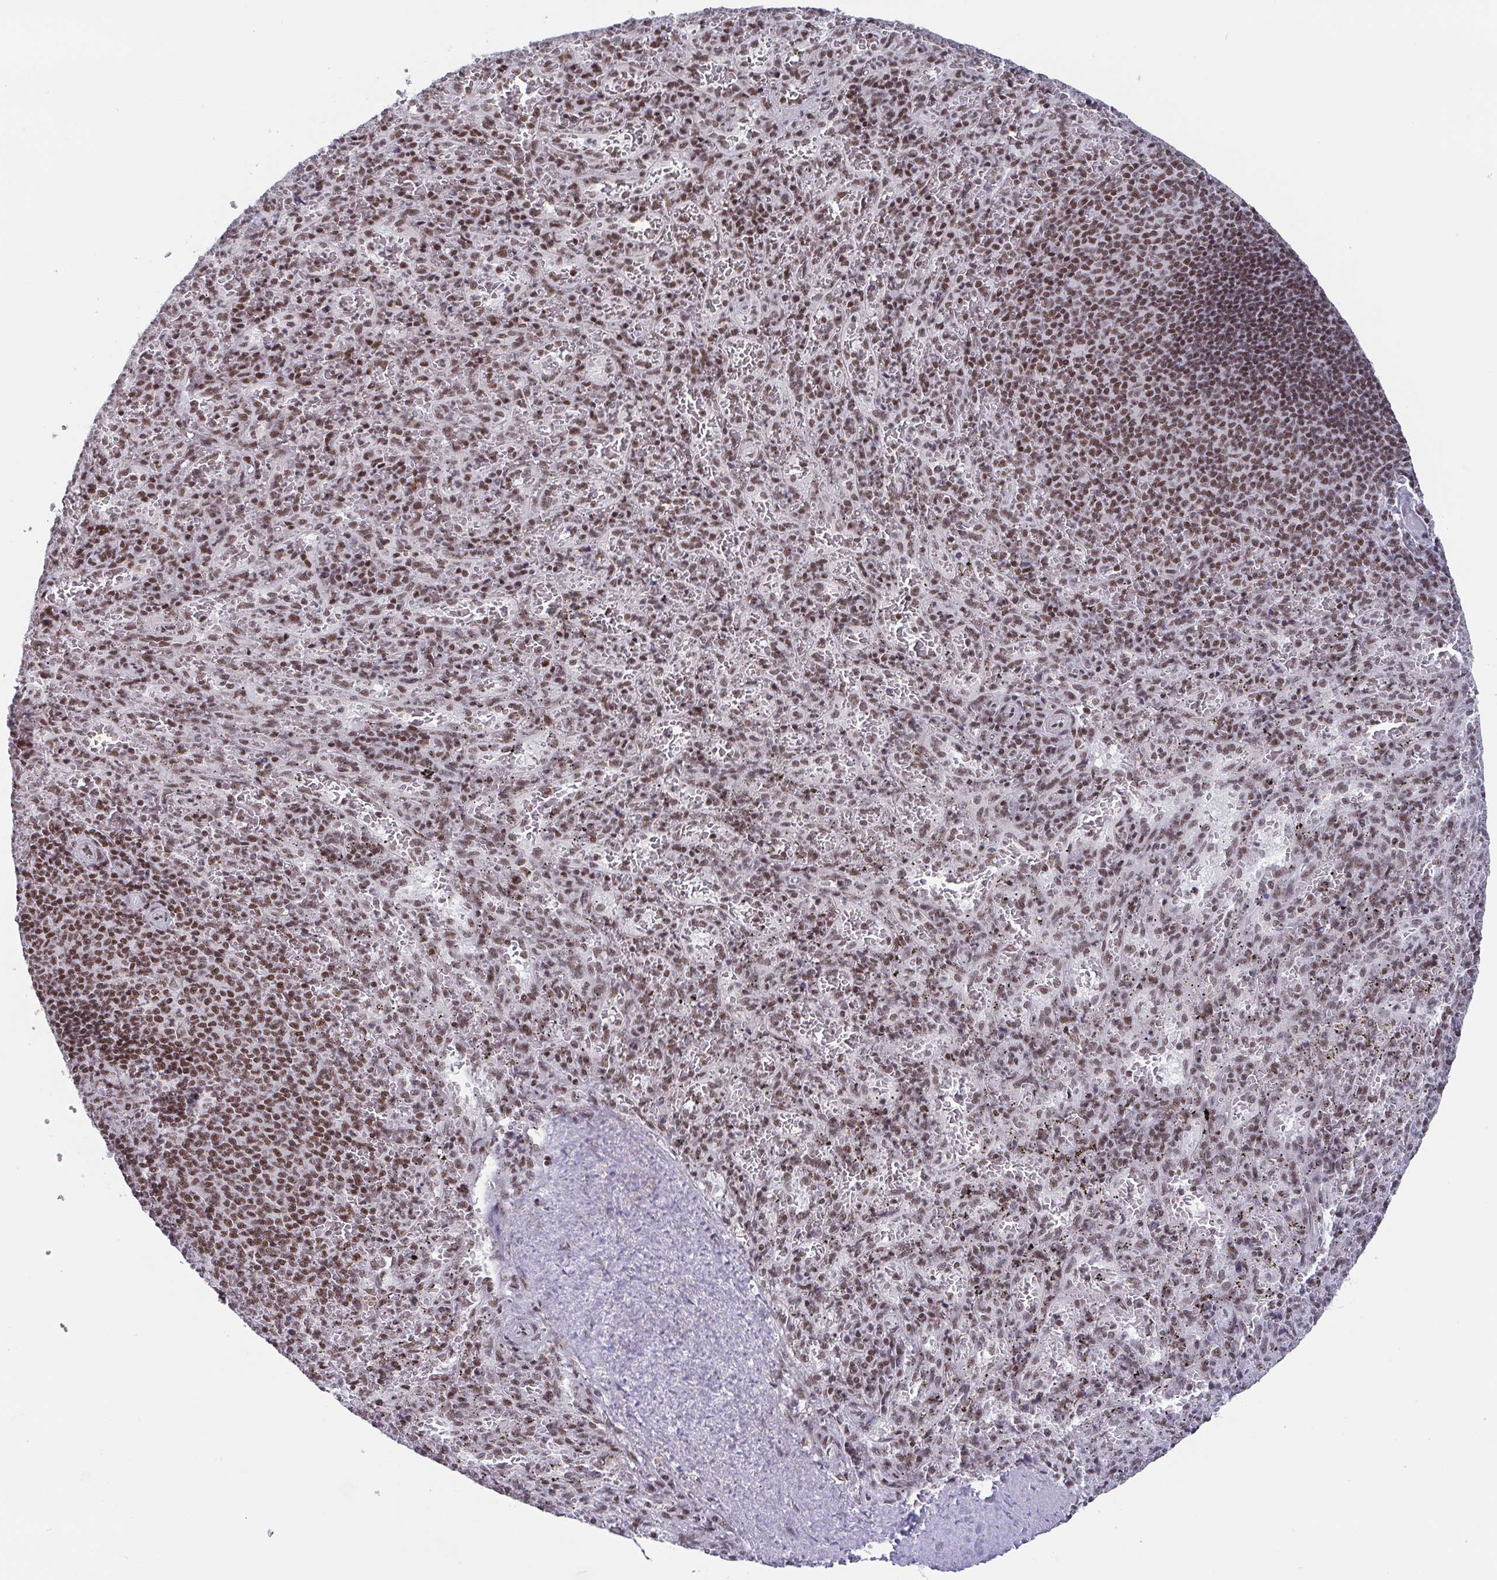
{"staining": {"intensity": "moderate", "quantity": ">75%", "location": "nuclear"}, "tissue": "spleen", "cell_type": "Cells in red pulp", "image_type": "normal", "snomed": [{"axis": "morphology", "description": "Normal tissue, NOS"}, {"axis": "topography", "description": "Spleen"}], "caption": "The micrograph displays staining of unremarkable spleen, revealing moderate nuclear protein staining (brown color) within cells in red pulp.", "gene": "CTCF", "patient": {"sex": "male", "age": 57}}